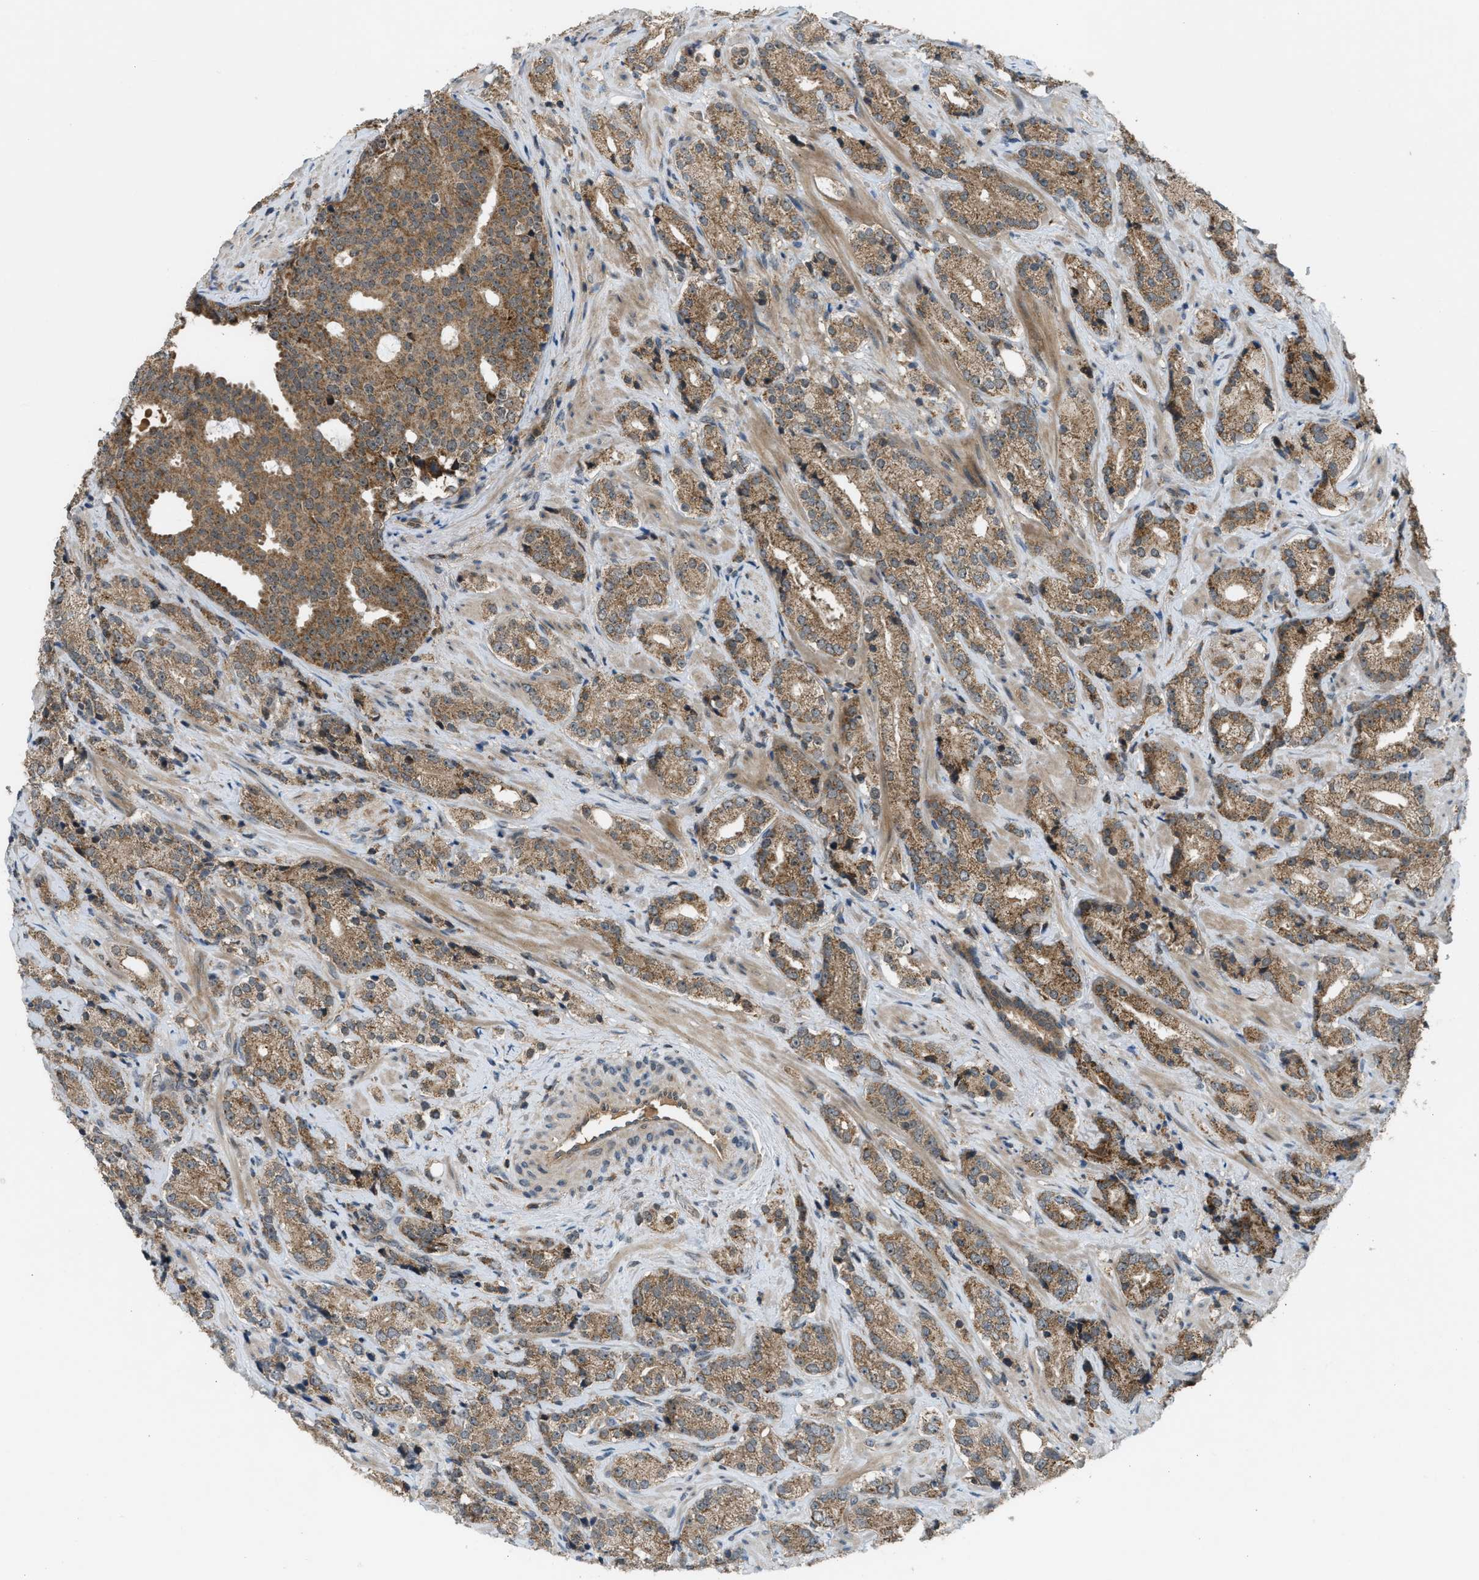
{"staining": {"intensity": "moderate", "quantity": ">75%", "location": "cytoplasmic/membranous"}, "tissue": "prostate cancer", "cell_type": "Tumor cells", "image_type": "cancer", "snomed": [{"axis": "morphology", "description": "Adenocarcinoma, High grade"}, {"axis": "topography", "description": "Prostate"}], "caption": "Immunohistochemistry (IHC) image of neoplastic tissue: prostate cancer (adenocarcinoma (high-grade)) stained using immunohistochemistry (IHC) exhibits medium levels of moderate protein expression localized specifically in the cytoplasmic/membranous of tumor cells, appearing as a cytoplasmic/membranous brown color.", "gene": "ZNF71", "patient": {"sex": "male", "age": 71}}